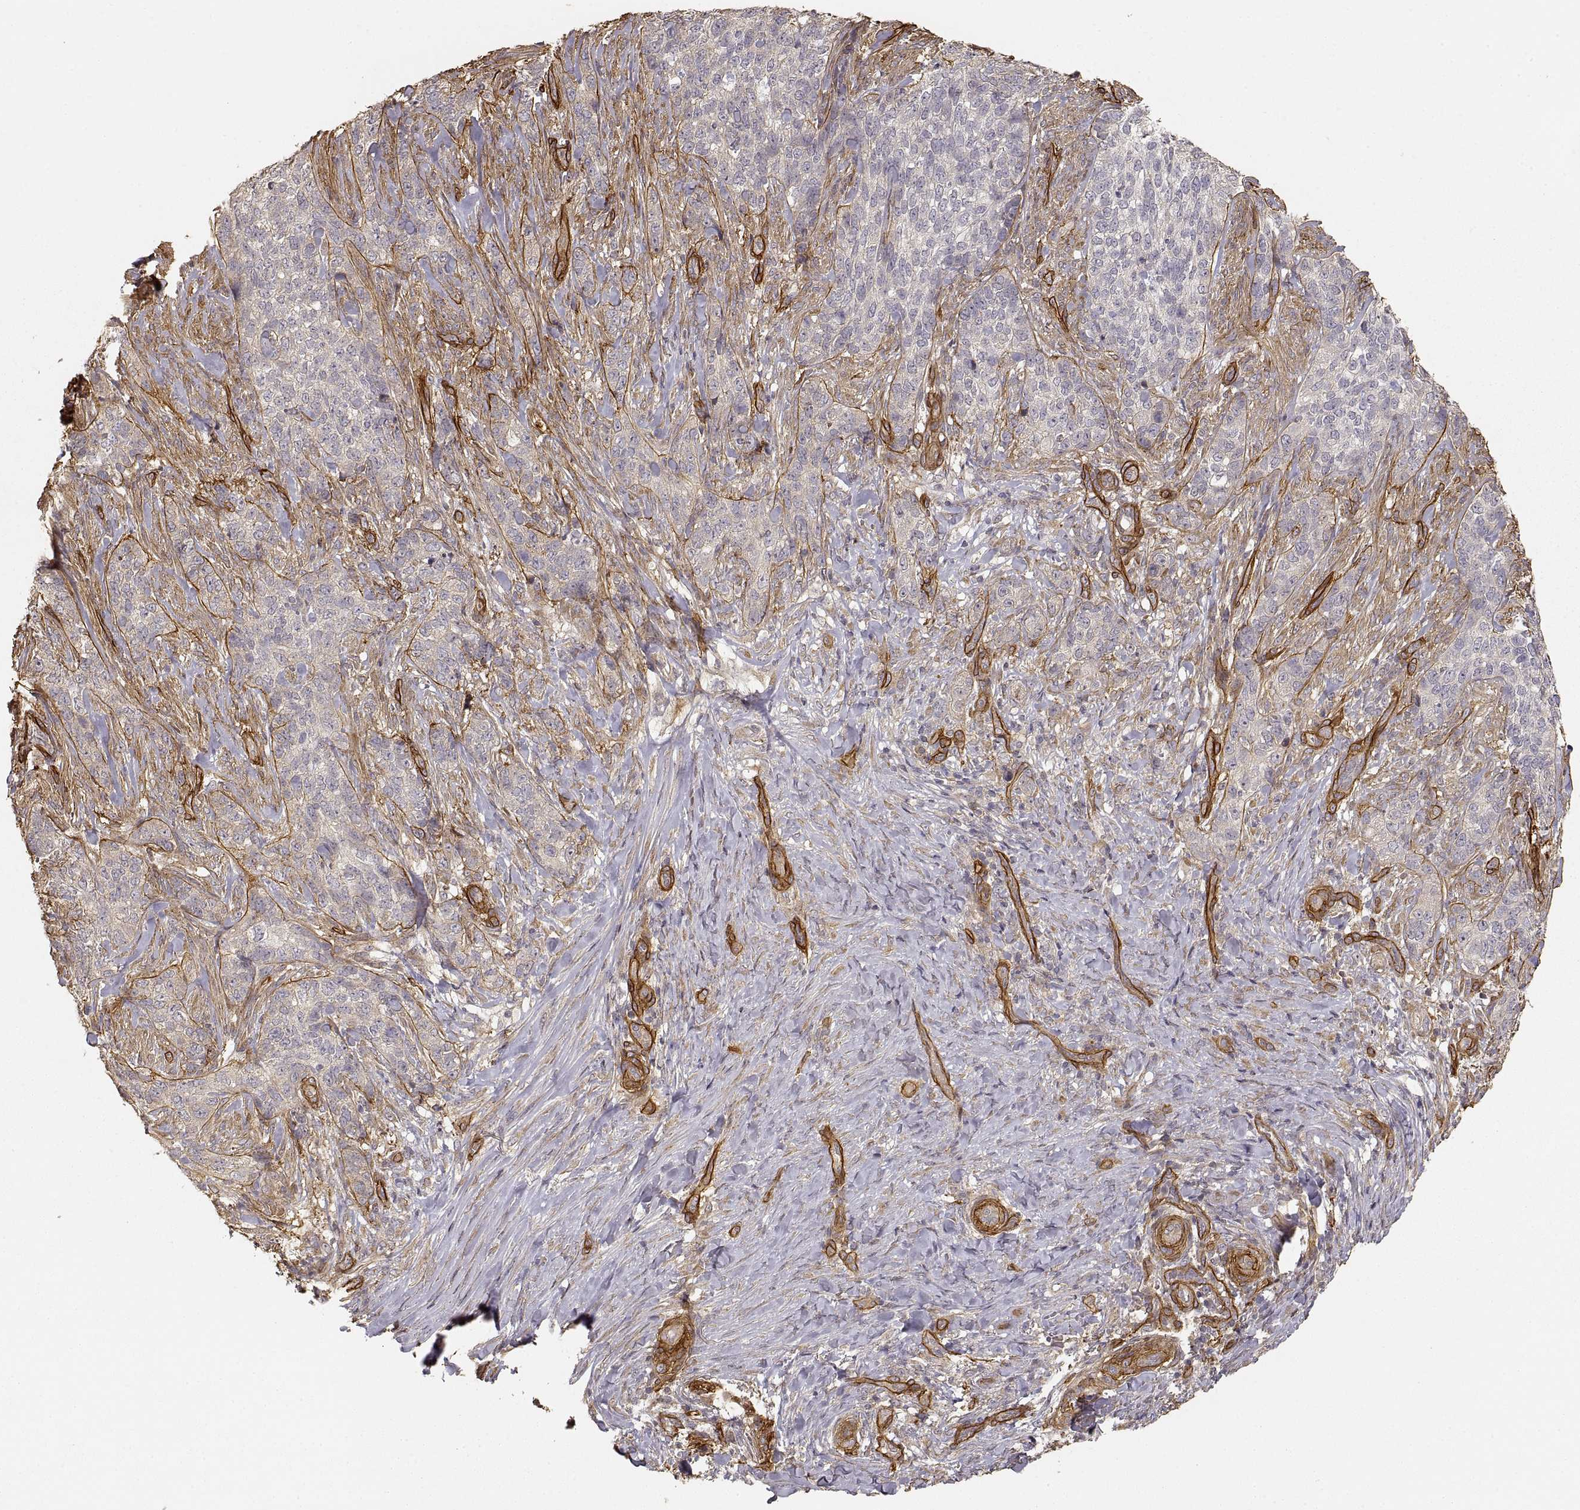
{"staining": {"intensity": "negative", "quantity": "none", "location": "none"}, "tissue": "skin cancer", "cell_type": "Tumor cells", "image_type": "cancer", "snomed": [{"axis": "morphology", "description": "Basal cell carcinoma"}, {"axis": "topography", "description": "Skin"}], "caption": "Immunohistochemical staining of human skin cancer reveals no significant expression in tumor cells. The staining is performed using DAB brown chromogen with nuclei counter-stained in using hematoxylin.", "gene": "LAMA4", "patient": {"sex": "female", "age": 69}}